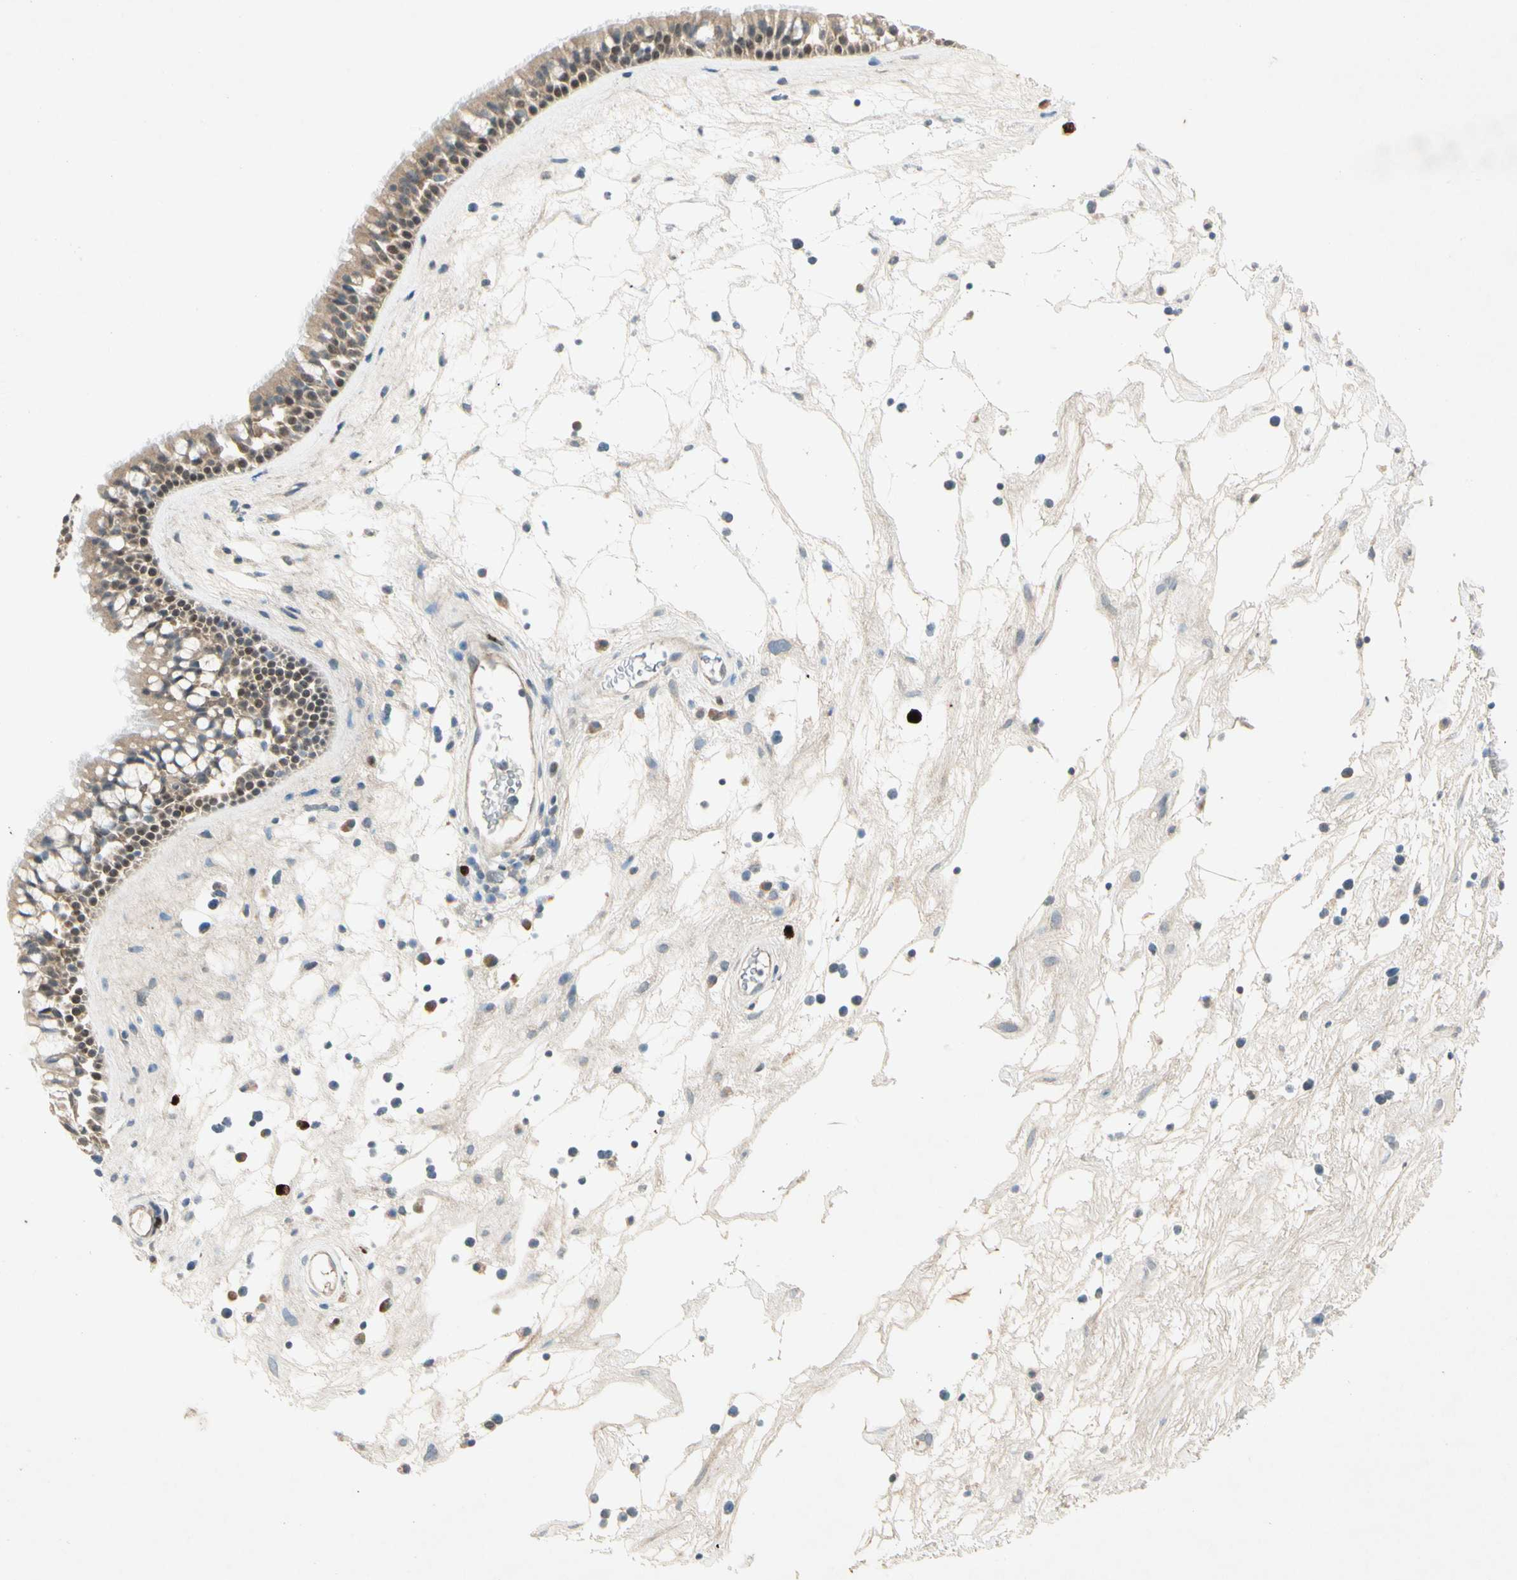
{"staining": {"intensity": "strong", "quantity": "<25%", "location": "nuclear"}, "tissue": "nasopharynx", "cell_type": "Respiratory epithelial cells", "image_type": "normal", "snomed": [{"axis": "morphology", "description": "Normal tissue, NOS"}, {"axis": "morphology", "description": "Inflammation, NOS"}, {"axis": "topography", "description": "Nasopharynx"}], "caption": "Immunohistochemistry (IHC) staining of benign nasopharynx, which shows medium levels of strong nuclear expression in about <25% of respiratory epithelial cells indicating strong nuclear protein positivity. The staining was performed using DAB (brown) for protein detection and nuclei were counterstained in hematoxylin (blue).", "gene": "PITX1", "patient": {"sex": "male", "age": 48}}